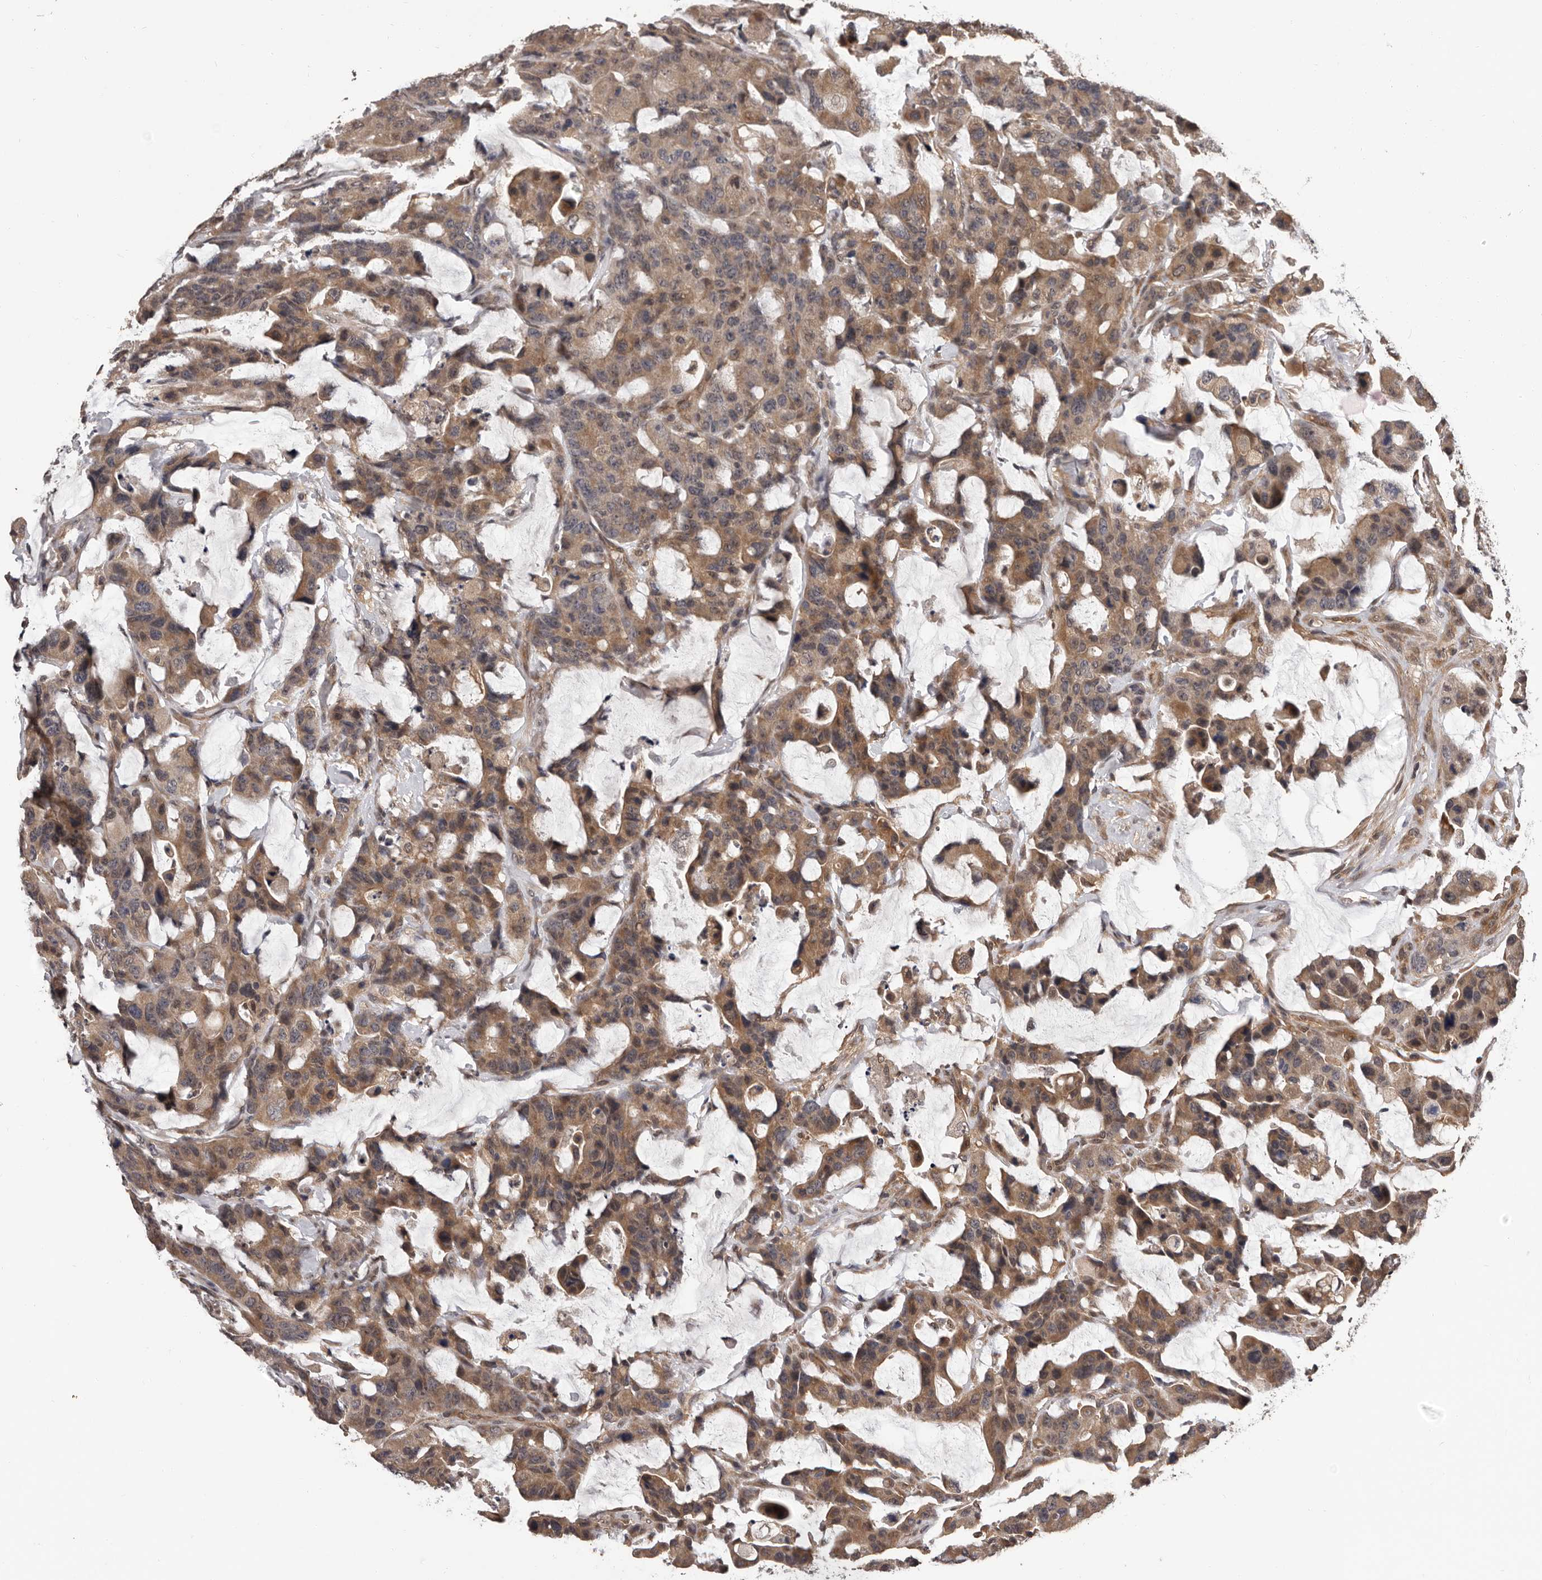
{"staining": {"intensity": "moderate", "quantity": ">75%", "location": "cytoplasmic/membranous"}, "tissue": "colorectal cancer", "cell_type": "Tumor cells", "image_type": "cancer", "snomed": [{"axis": "morphology", "description": "Adenocarcinoma, NOS"}, {"axis": "topography", "description": "Colon"}], "caption": "Brown immunohistochemical staining in adenocarcinoma (colorectal) shows moderate cytoplasmic/membranous positivity in about >75% of tumor cells. (Stains: DAB in brown, nuclei in blue, Microscopy: brightfield microscopy at high magnification).", "gene": "VPS37A", "patient": {"sex": "male", "age": 76}}